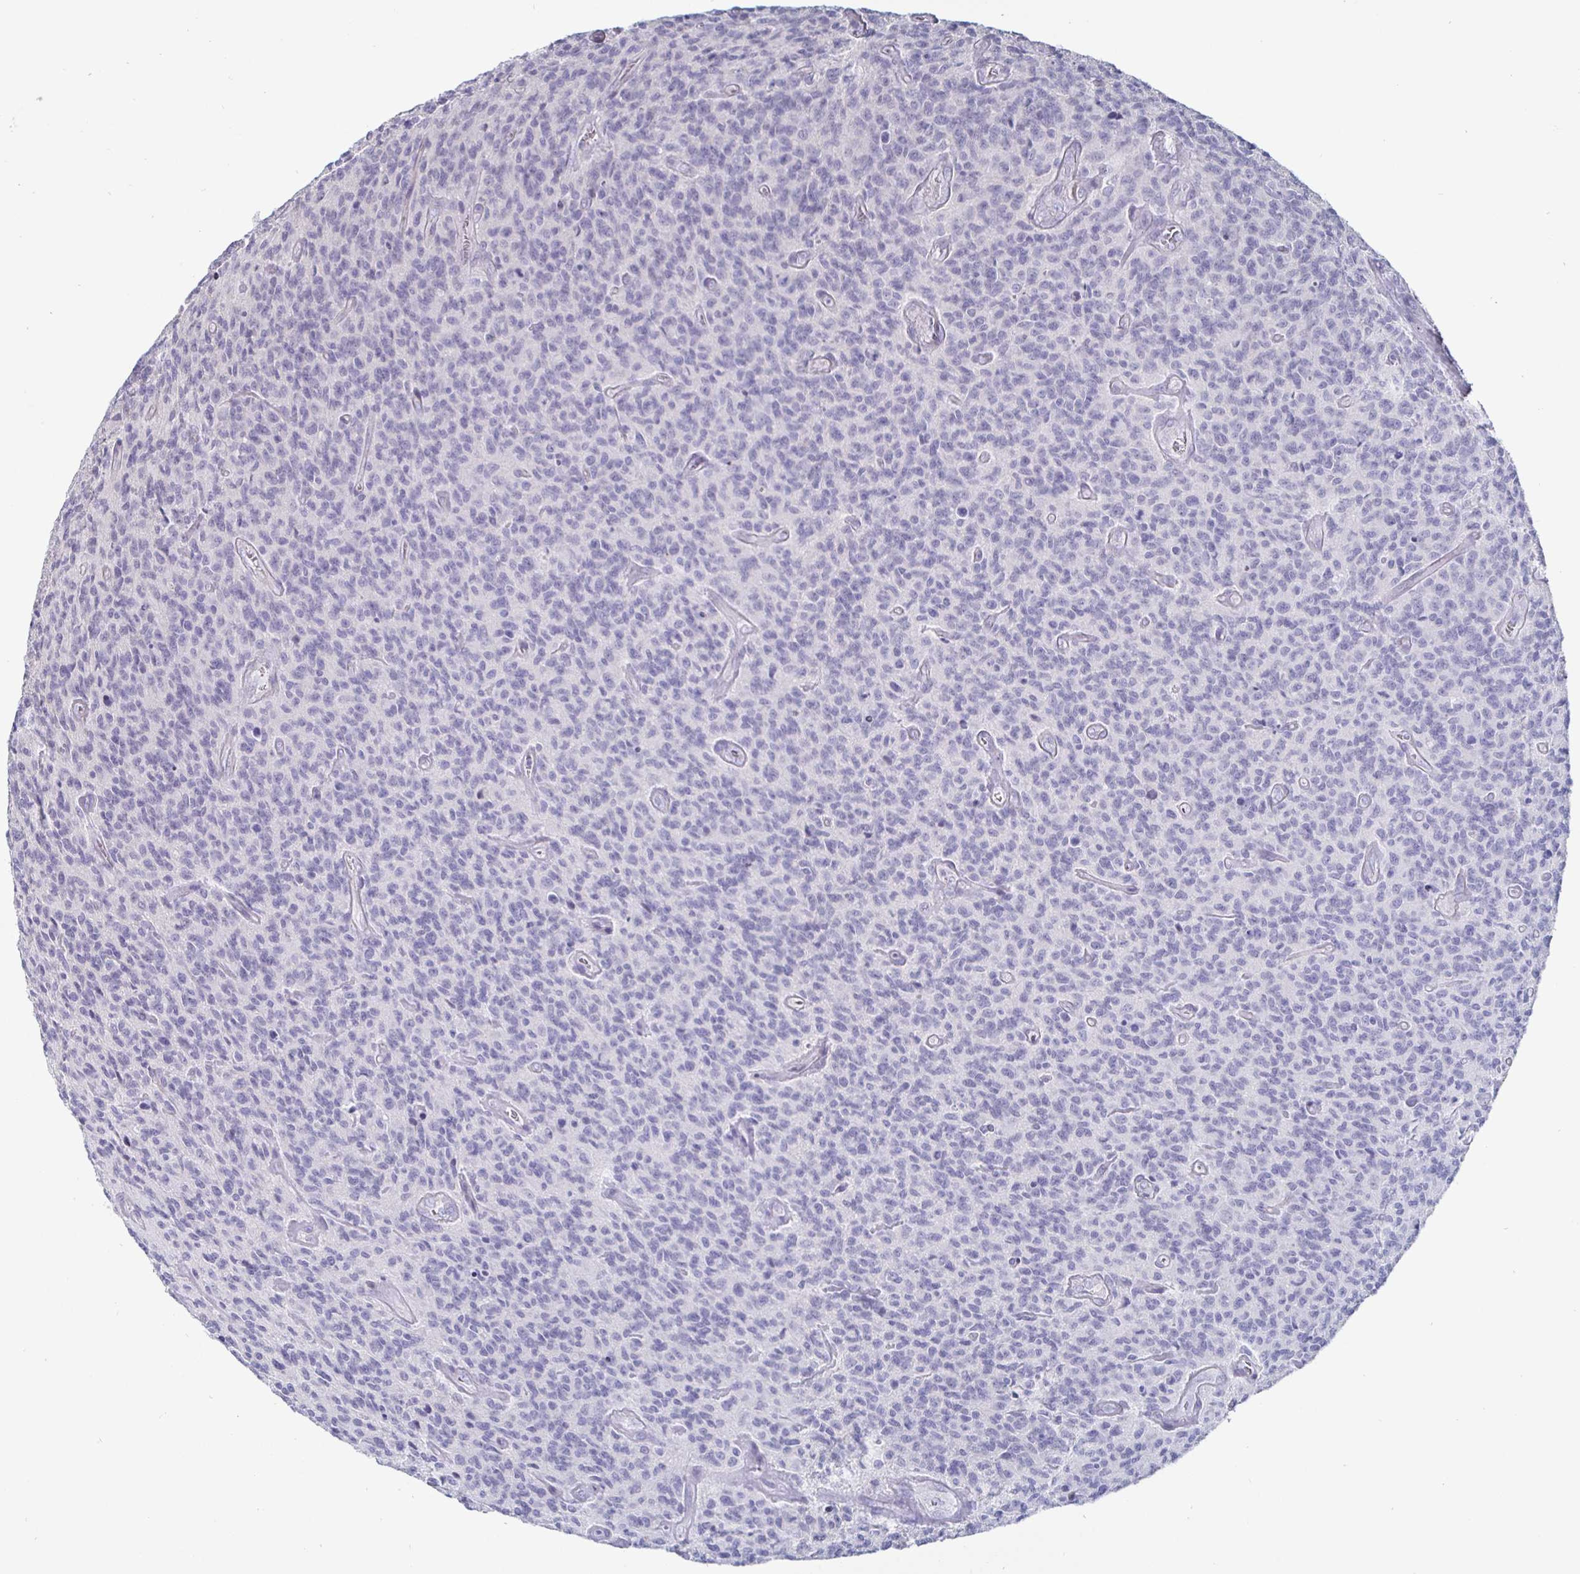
{"staining": {"intensity": "negative", "quantity": "none", "location": "none"}, "tissue": "glioma", "cell_type": "Tumor cells", "image_type": "cancer", "snomed": [{"axis": "morphology", "description": "Glioma, malignant, High grade"}, {"axis": "topography", "description": "Brain"}], "caption": "Glioma stained for a protein using IHC displays no positivity tumor cells.", "gene": "OOSP2", "patient": {"sex": "male", "age": 76}}